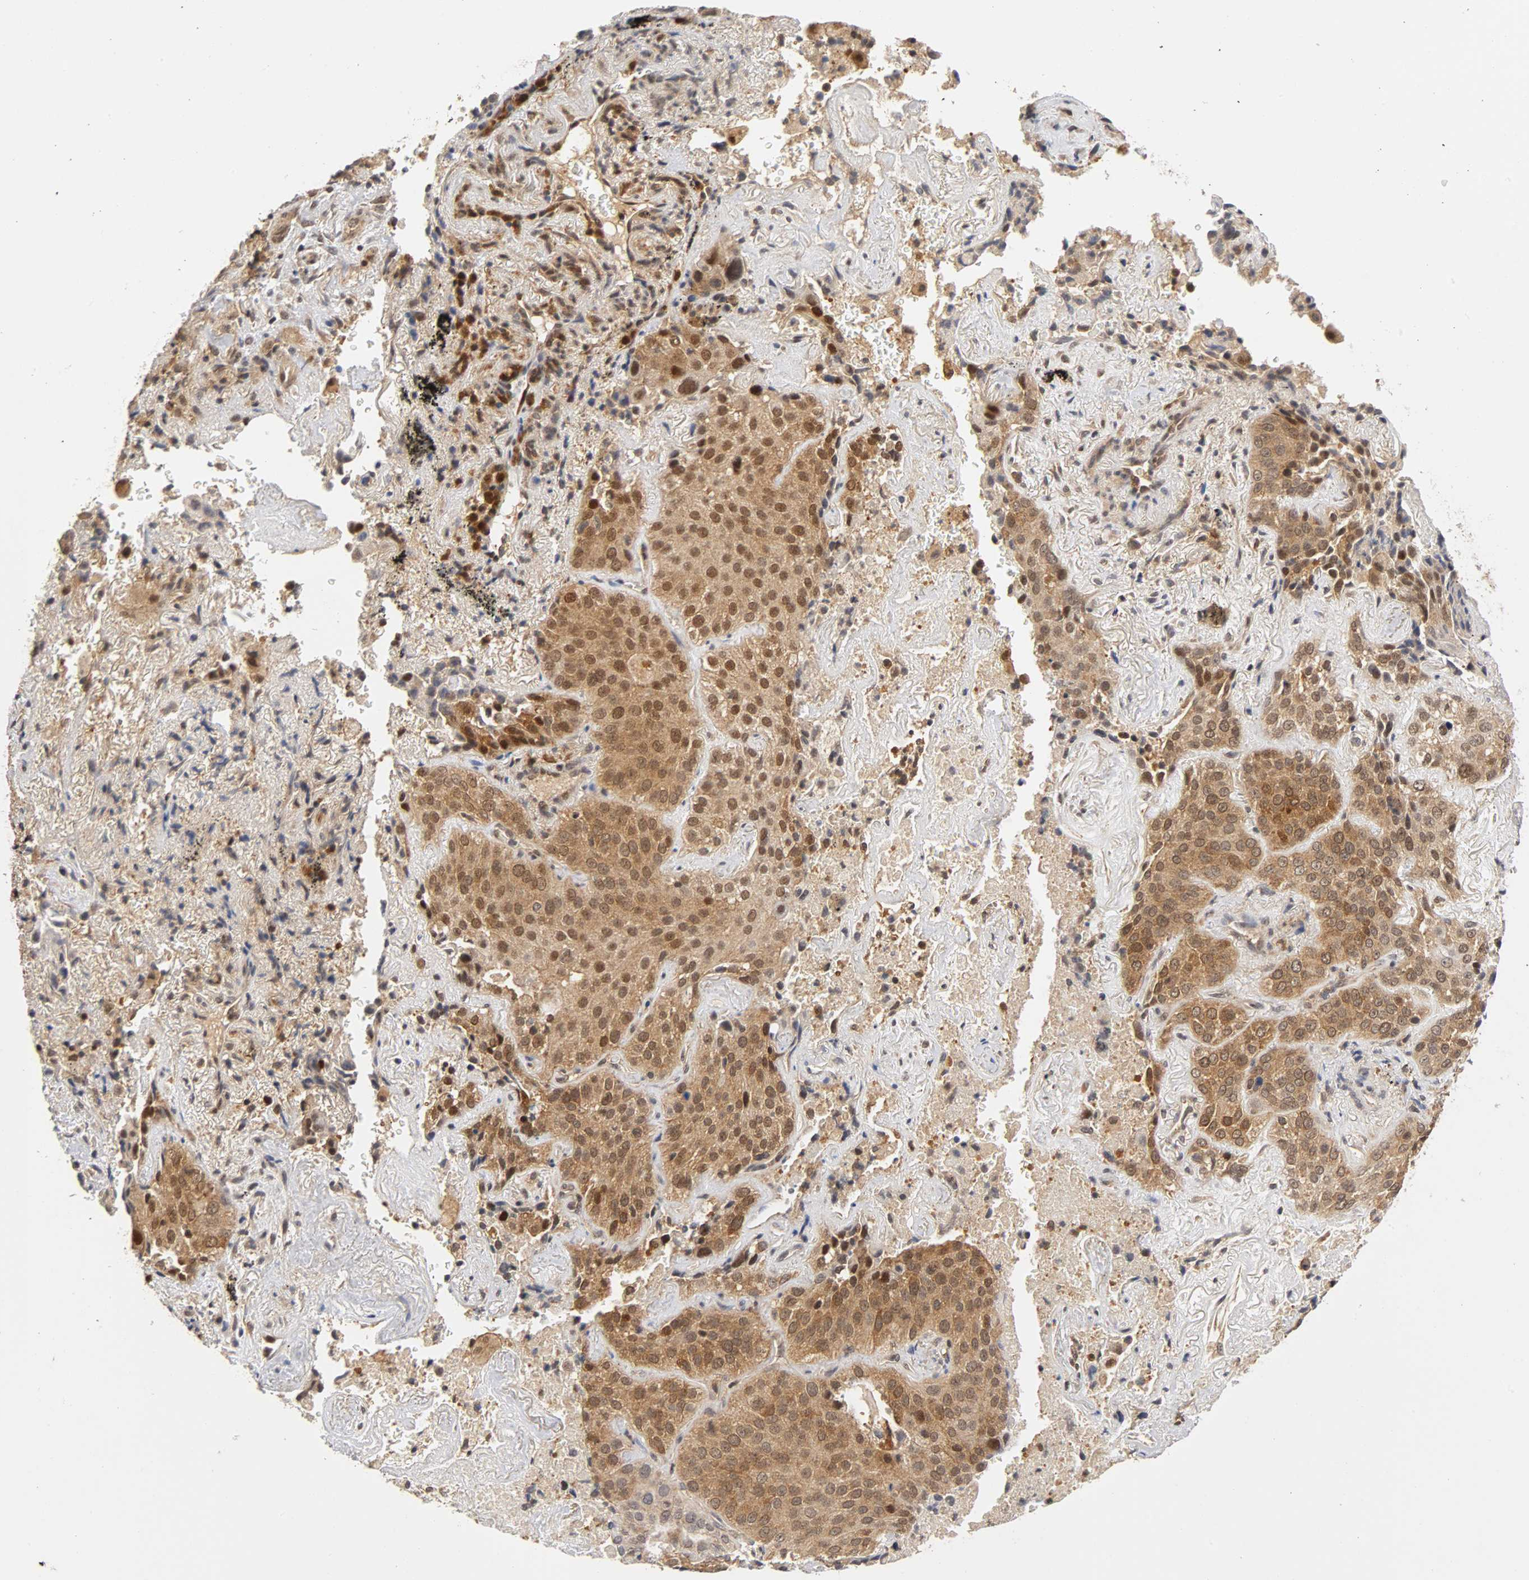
{"staining": {"intensity": "strong", "quantity": ">75%", "location": "cytoplasmic/membranous,nuclear"}, "tissue": "lung cancer", "cell_type": "Tumor cells", "image_type": "cancer", "snomed": [{"axis": "morphology", "description": "Squamous cell carcinoma, NOS"}, {"axis": "topography", "description": "Lung"}], "caption": "This is a photomicrograph of immunohistochemistry (IHC) staining of squamous cell carcinoma (lung), which shows strong positivity in the cytoplasmic/membranous and nuclear of tumor cells.", "gene": "UBE2M", "patient": {"sex": "male", "age": 54}}